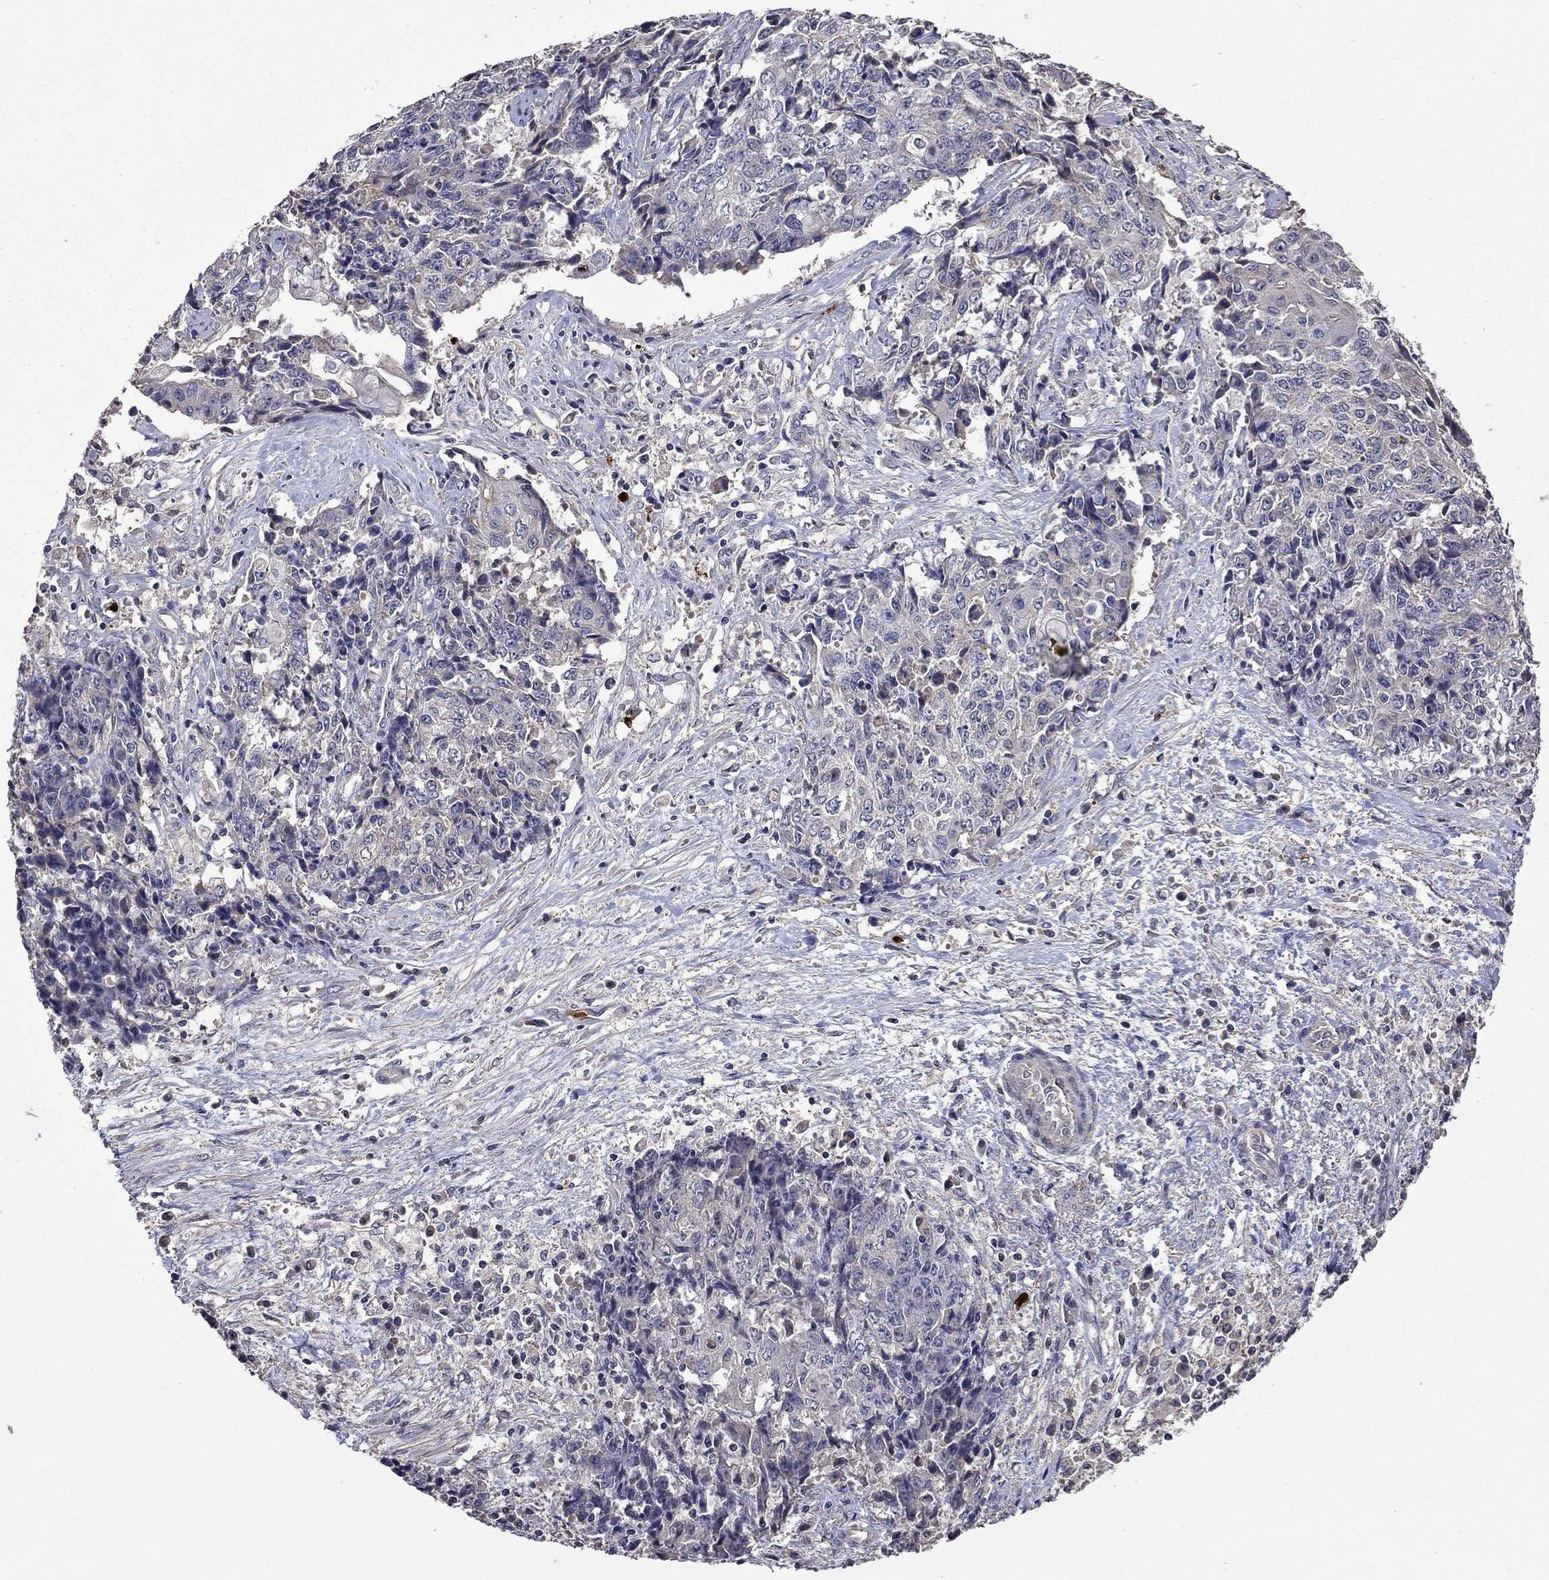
{"staining": {"intensity": "negative", "quantity": "none", "location": "none"}, "tissue": "ovarian cancer", "cell_type": "Tumor cells", "image_type": "cancer", "snomed": [{"axis": "morphology", "description": "Carcinoma, endometroid"}, {"axis": "topography", "description": "Ovary"}], "caption": "Micrograph shows no significant protein staining in tumor cells of ovarian cancer.", "gene": "SATB1", "patient": {"sex": "female", "age": 42}}